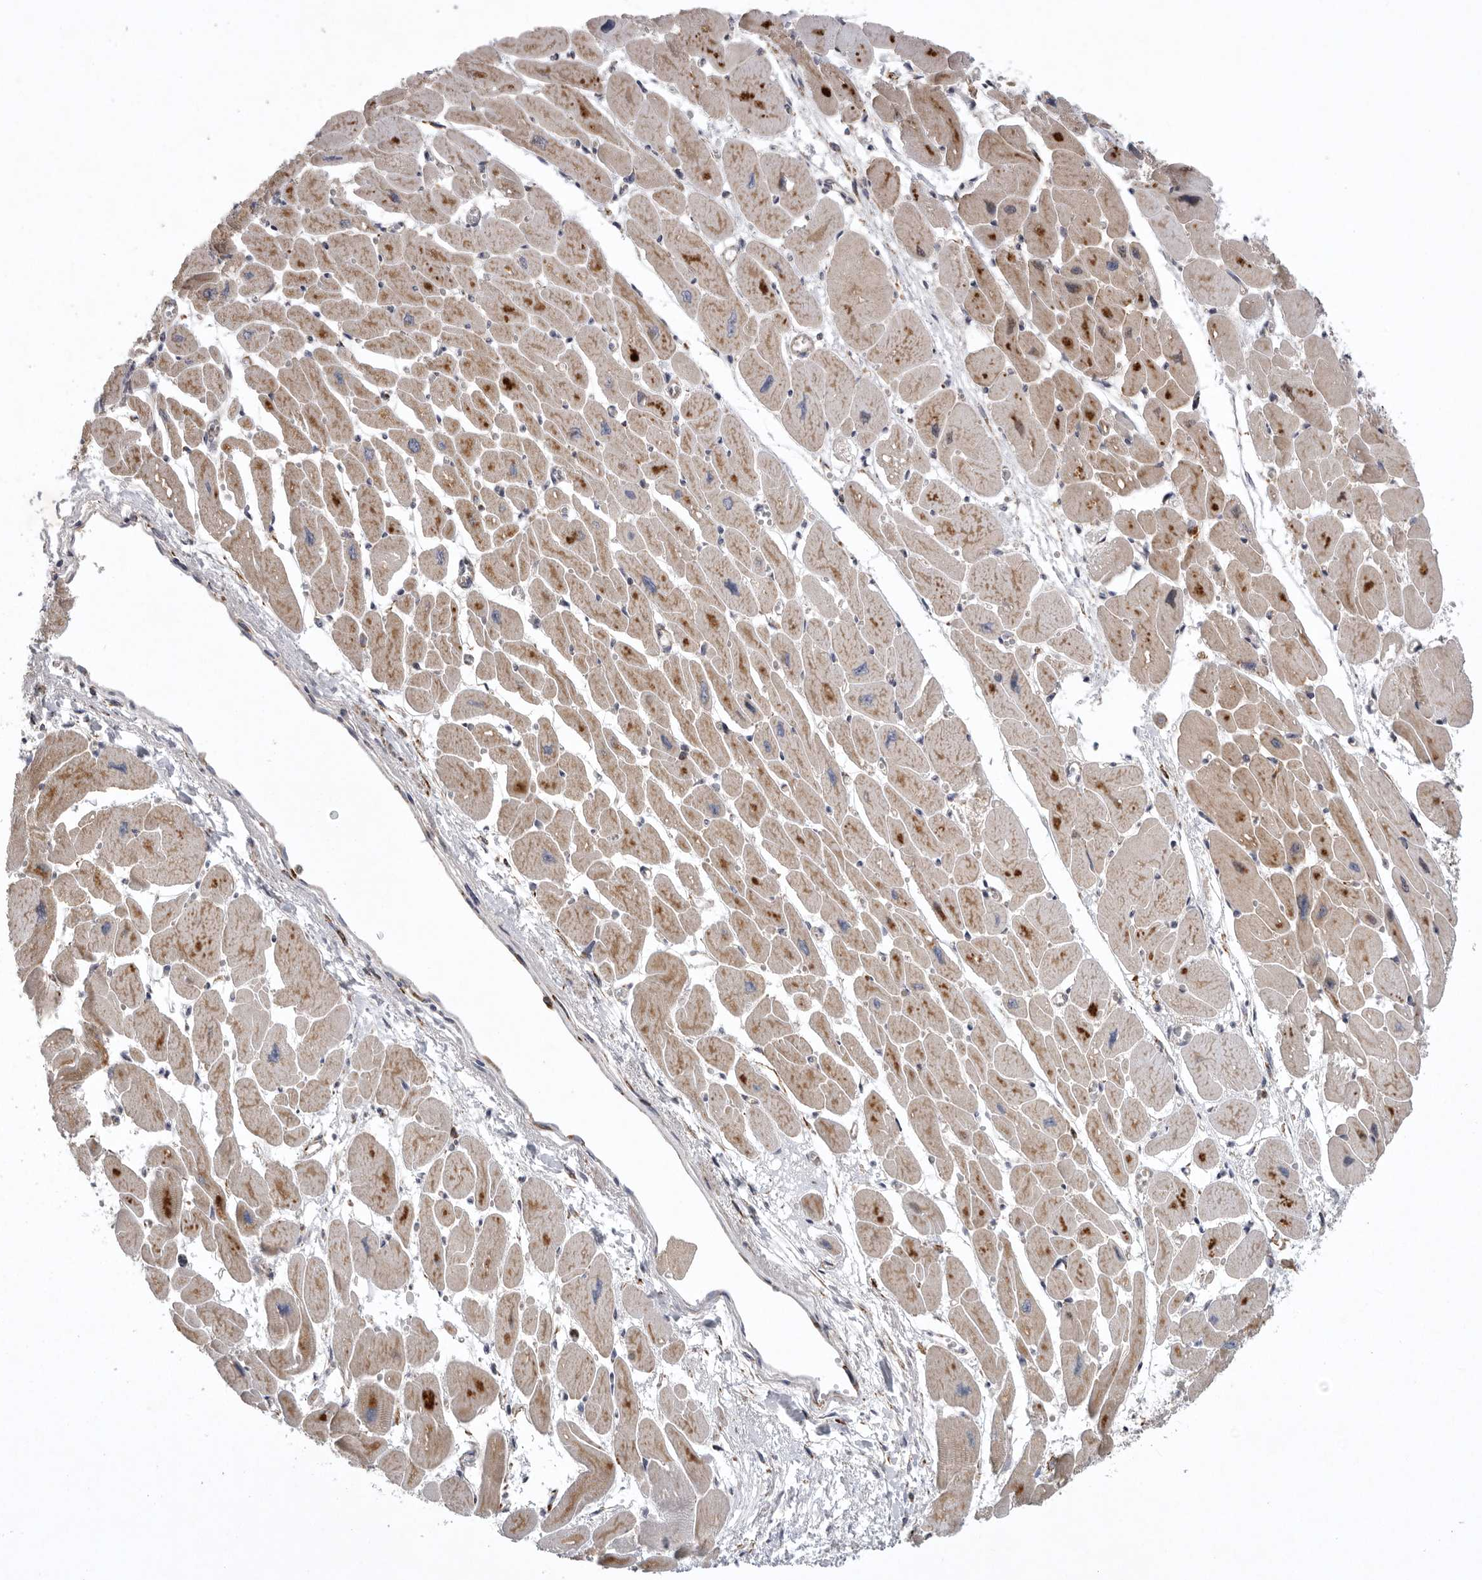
{"staining": {"intensity": "moderate", "quantity": ">75%", "location": "cytoplasmic/membranous"}, "tissue": "heart muscle", "cell_type": "Cardiomyocytes", "image_type": "normal", "snomed": [{"axis": "morphology", "description": "Normal tissue, NOS"}, {"axis": "topography", "description": "Heart"}], "caption": "Cardiomyocytes reveal moderate cytoplasmic/membranous positivity in about >75% of cells in normal heart muscle. The staining was performed using DAB (3,3'-diaminobenzidine), with brown indicating positive protein expression. Nuclei are stained blue with hematoxylin.", "gene": "MPZL1", "patient": {"sex": "female", "age": 54}}